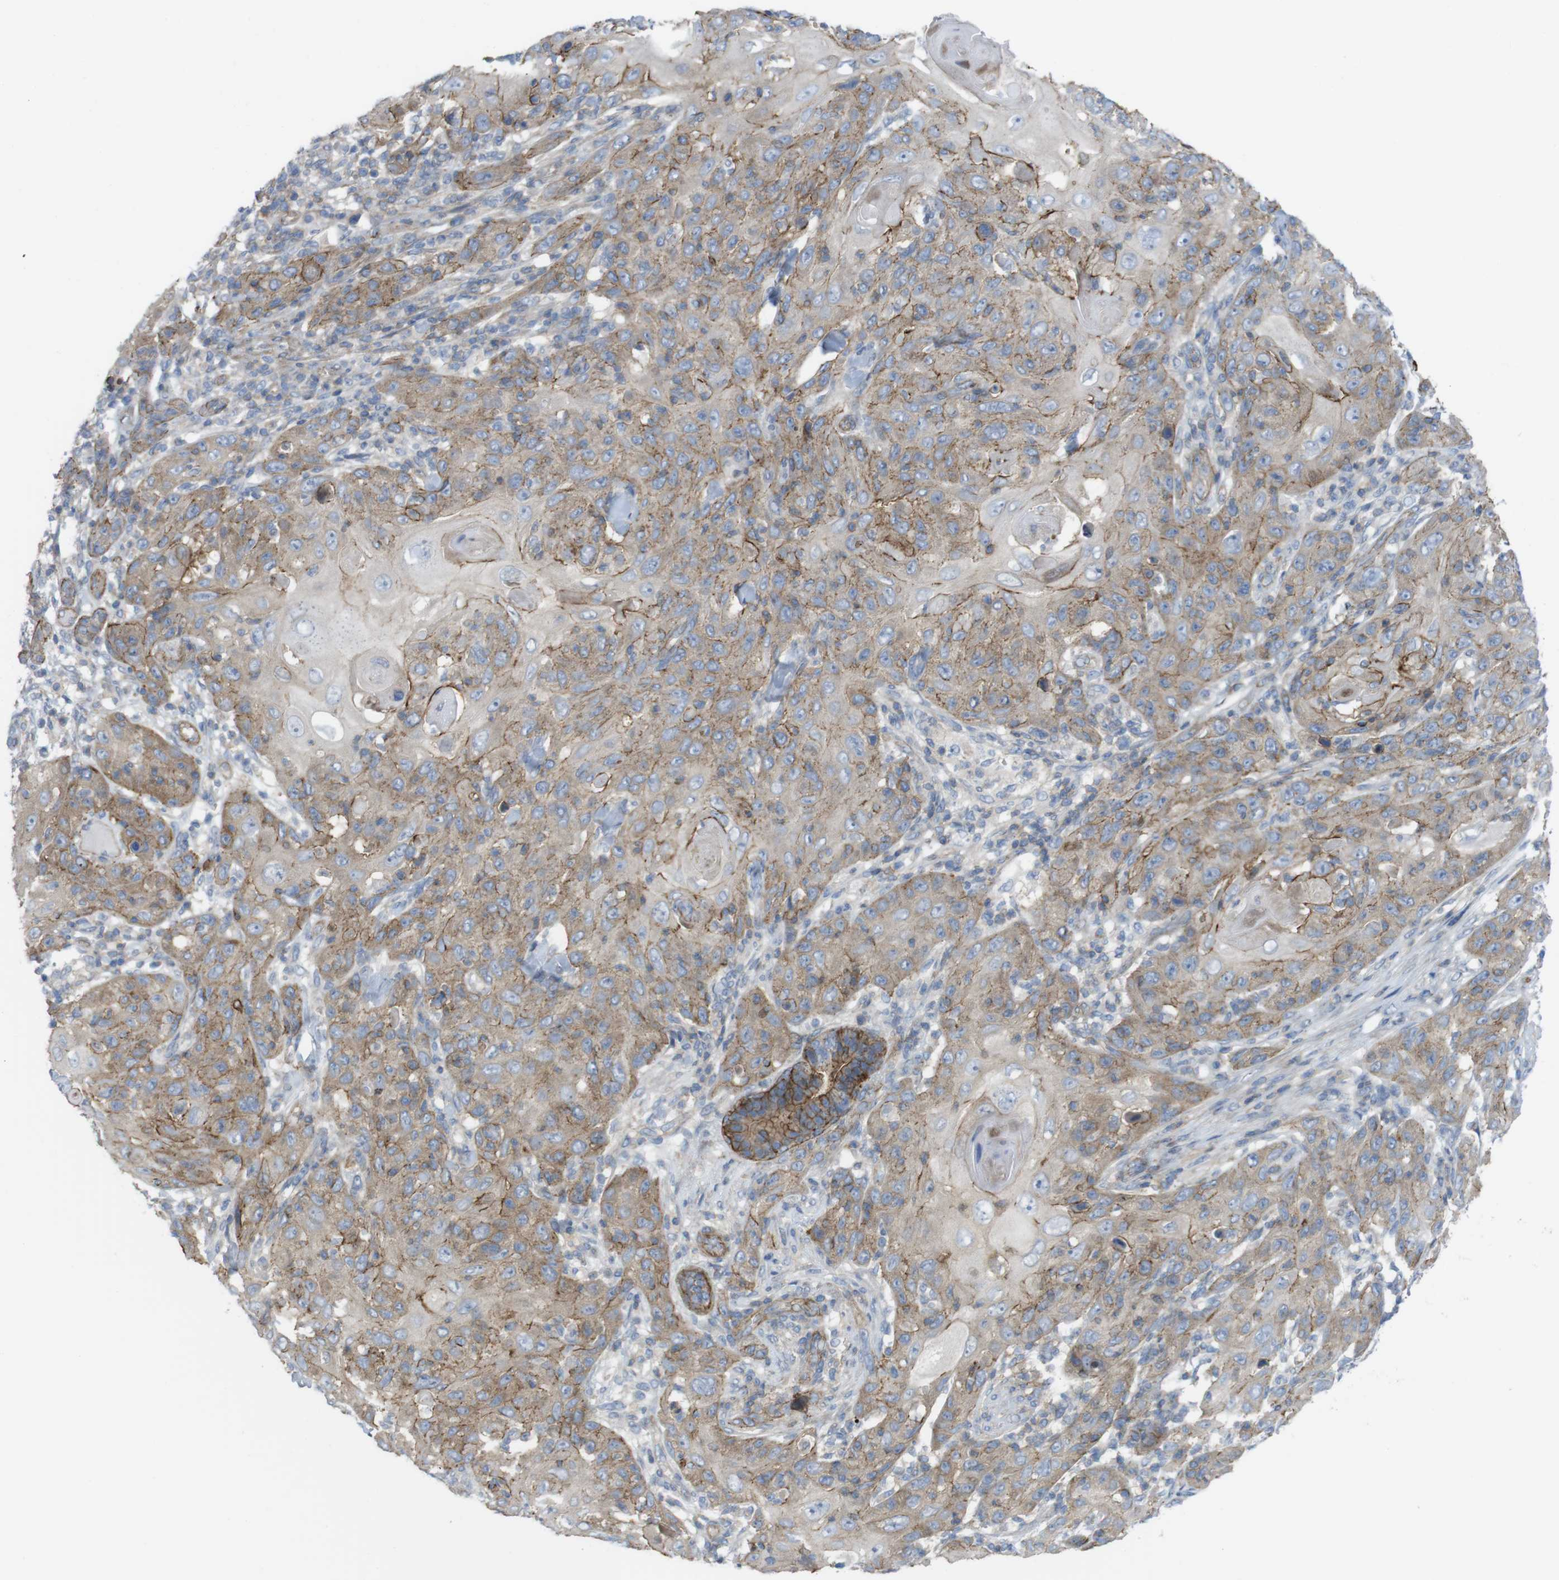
{"staining": {"intensity": "moderate", "quantity": ">75%", "location": "cytoplasmic/membranous"}, "tissue": "skin cancer", "cell_type": "Tumor cells", "image_type": "cancer", "snomed": [{"axis": "morphology", "description": "Squamous cell carcinoma, NOS"}, {"axis": "topography", "description": "Skin"}], "caption": "Immunohistochemistry staining of skin cancer, which displays medium levels of moderate cytoplasmic/membranous positivity in about >75% of tumor cells indicating moderate cytoplasmic/membranous protein staining. The staining was performed using DAB (3,3'-diaminobenzidine) (brown) for protein detection and nuclei were counterstained in hematoxylin (blue).", "gene": "PREX2", "patient": {"sex": "female", "age": 88}}